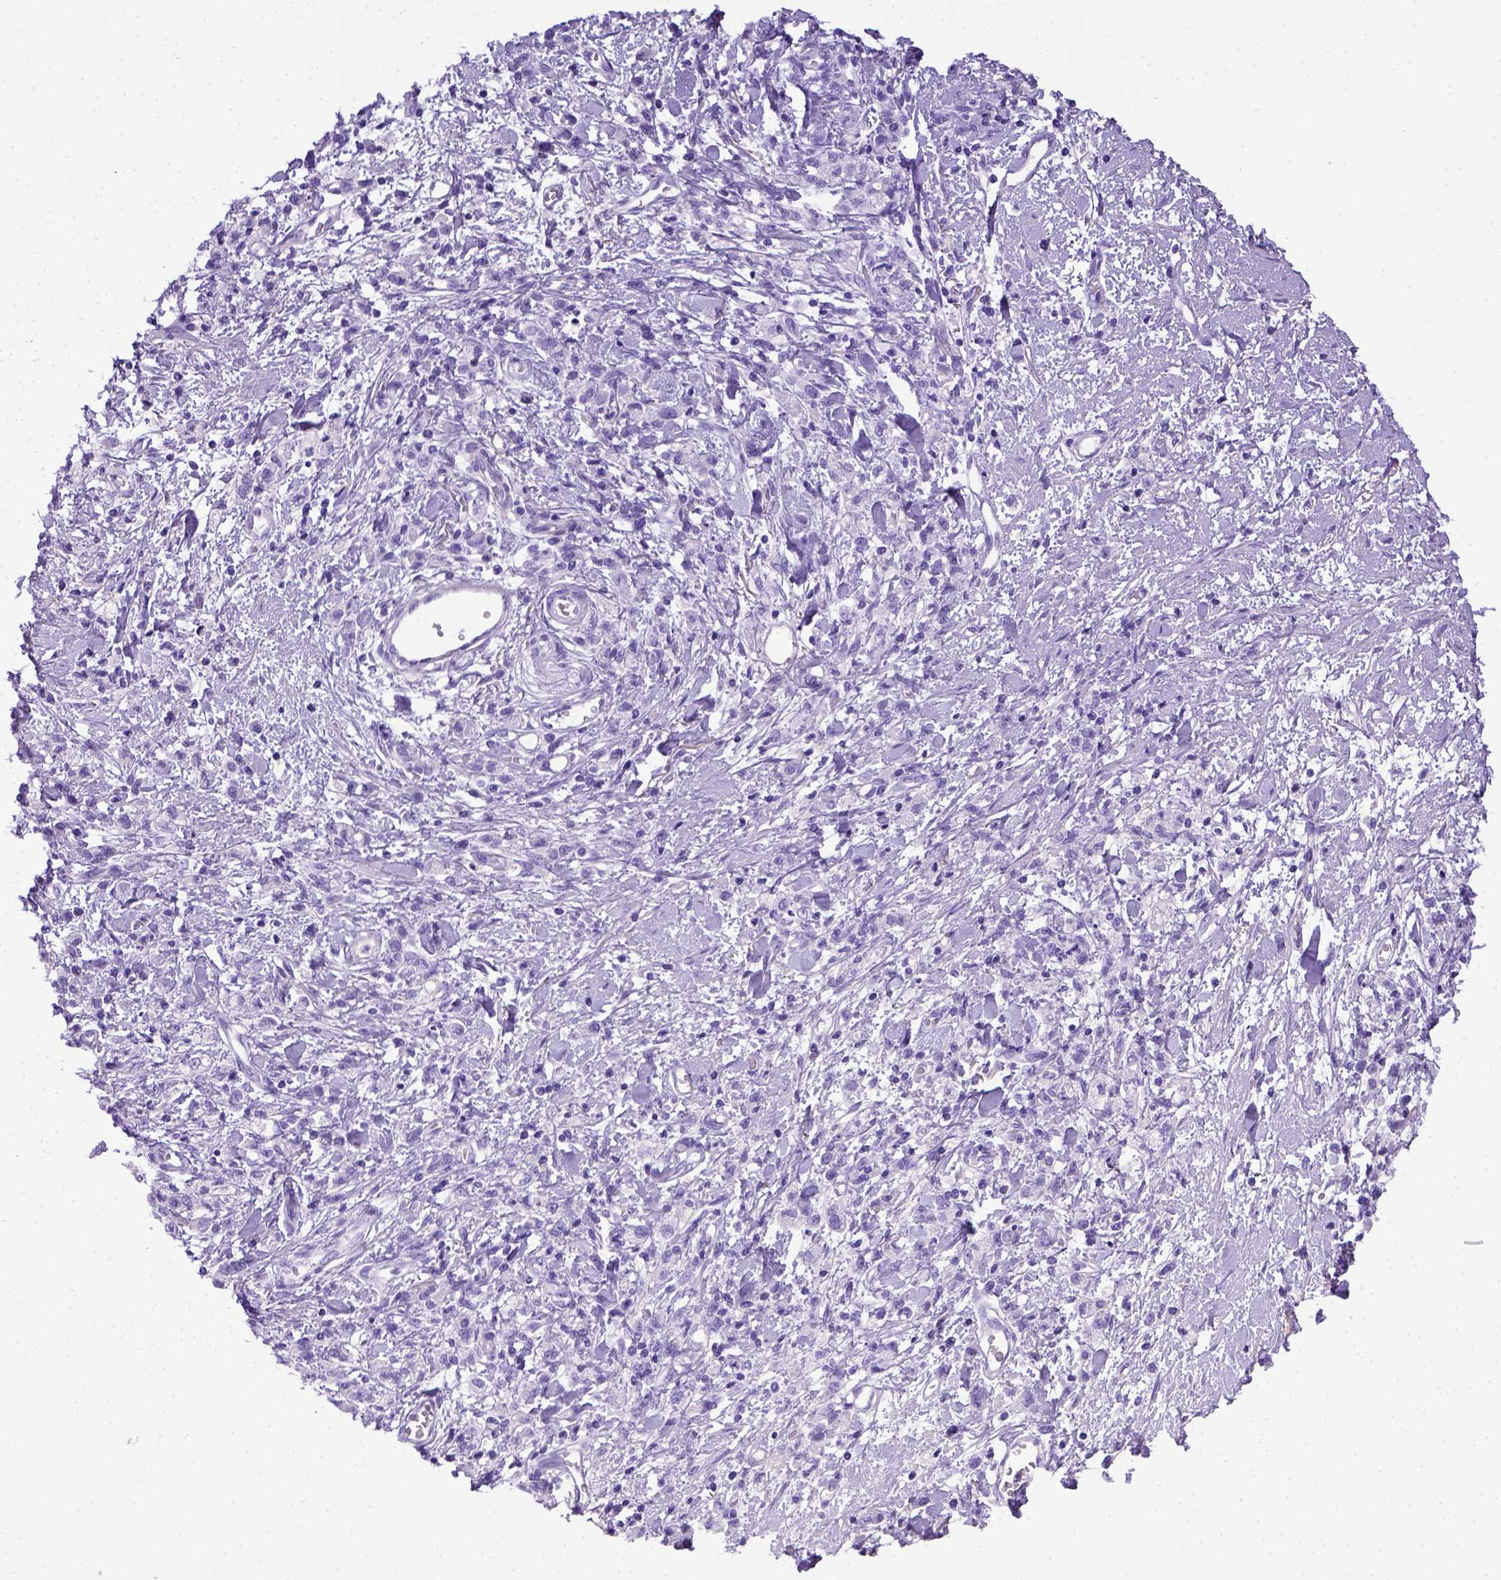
{"staining": {"intensity": "negative", "quantity": "none", "location": "none"}, "tissue": "stomach cancer", "cell_type": "Tumor cells", "image_type": "cancer", "snomed": [{"axis": "morphology", "description": "Adenocarcinoma, NOS"}, {"axis": "topography", "description": "Stomach"}], "caption": "Immunohistochemistry histopathology image of neoplastic tissue: human stomach cancer (adenocarcinoma) stained with DAB (3,3'-diaminobenzidine) reveals no significant protein expression in tumor cells.", "gene": "ITIH4", "patient": {"sex": "male", "age": 77}}